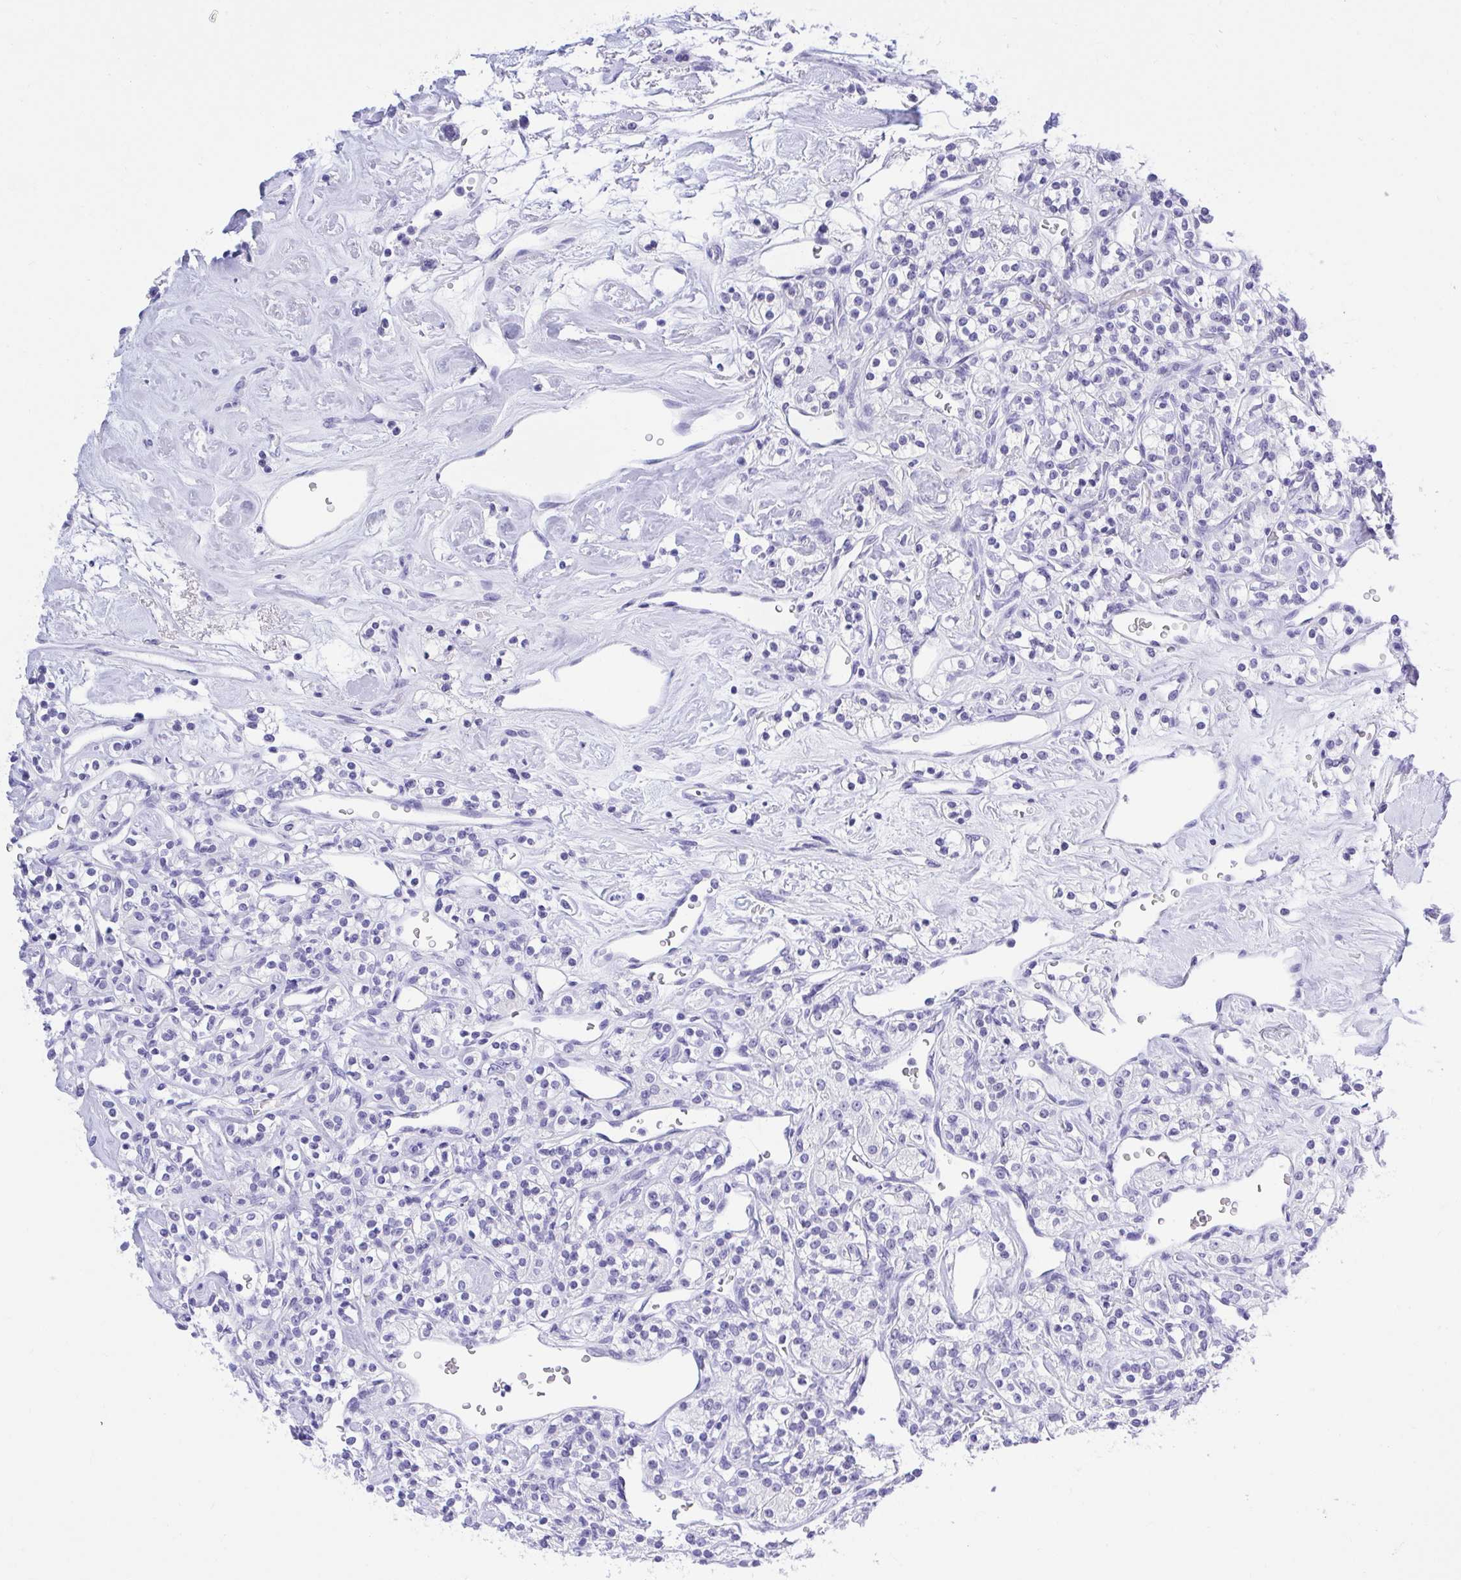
{"staining": {"intensity": "negative", "quantity": "none", "location": "none"}, "tissue": "renal cancer", "cell_type": "Tumor cells", "image_type": "cancer", "snomed": [{"axis": "morphology", "description": "Adenocarcinoma, NOS"}, {"axis": "topography", "description": "Kidney"}], "caption": "Tumor cells show no significant staining in renal cancer. (DAB (3,3'-diaminobenzidine) IHC with hematoxylin counter stain).", "gene": "THOP1", "patient": {"sex": "male", "age": 77}}